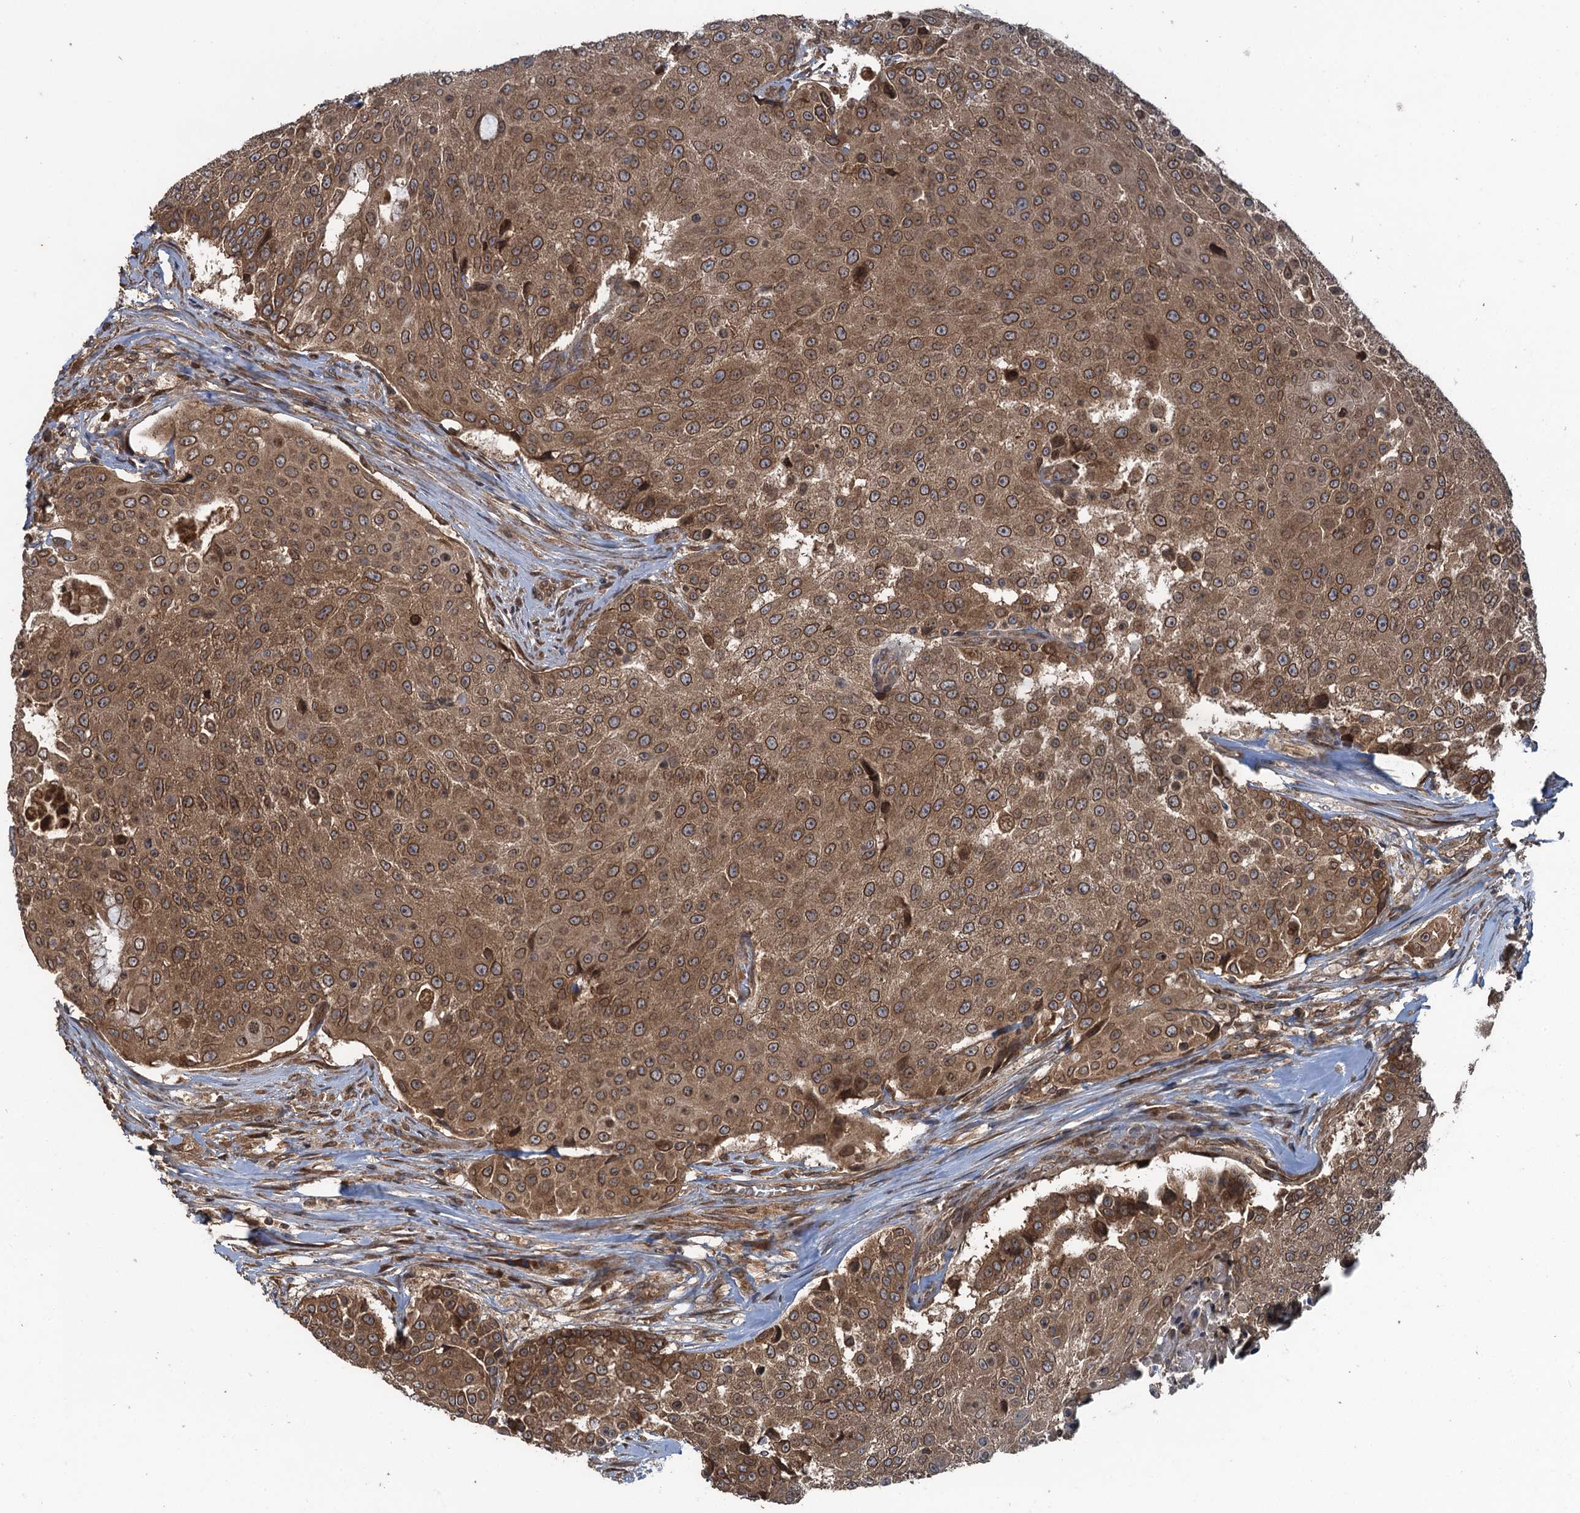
{"staining": {"intensity": "moderate", "quantity": ">75%", "location": "cytoplasmic/membranous,nuclear"}, "tissue": "urothelial cancer", "cell_type": "Tumor cells", "image_type": "cancer", "snomed": [{"axis": "morphology", "description": "Urothelial carcinoma, High grade"}, {"axis": "topography", "description": "Urinary bladder"}], "caption": "Tumor cells show medium levels of moderate cytoplasmic/membranous and nuclear expression in about >75% of cells in urothelial cancer.", "gene": "GLE1", "patient": {"sex": "female", "age": 63}}